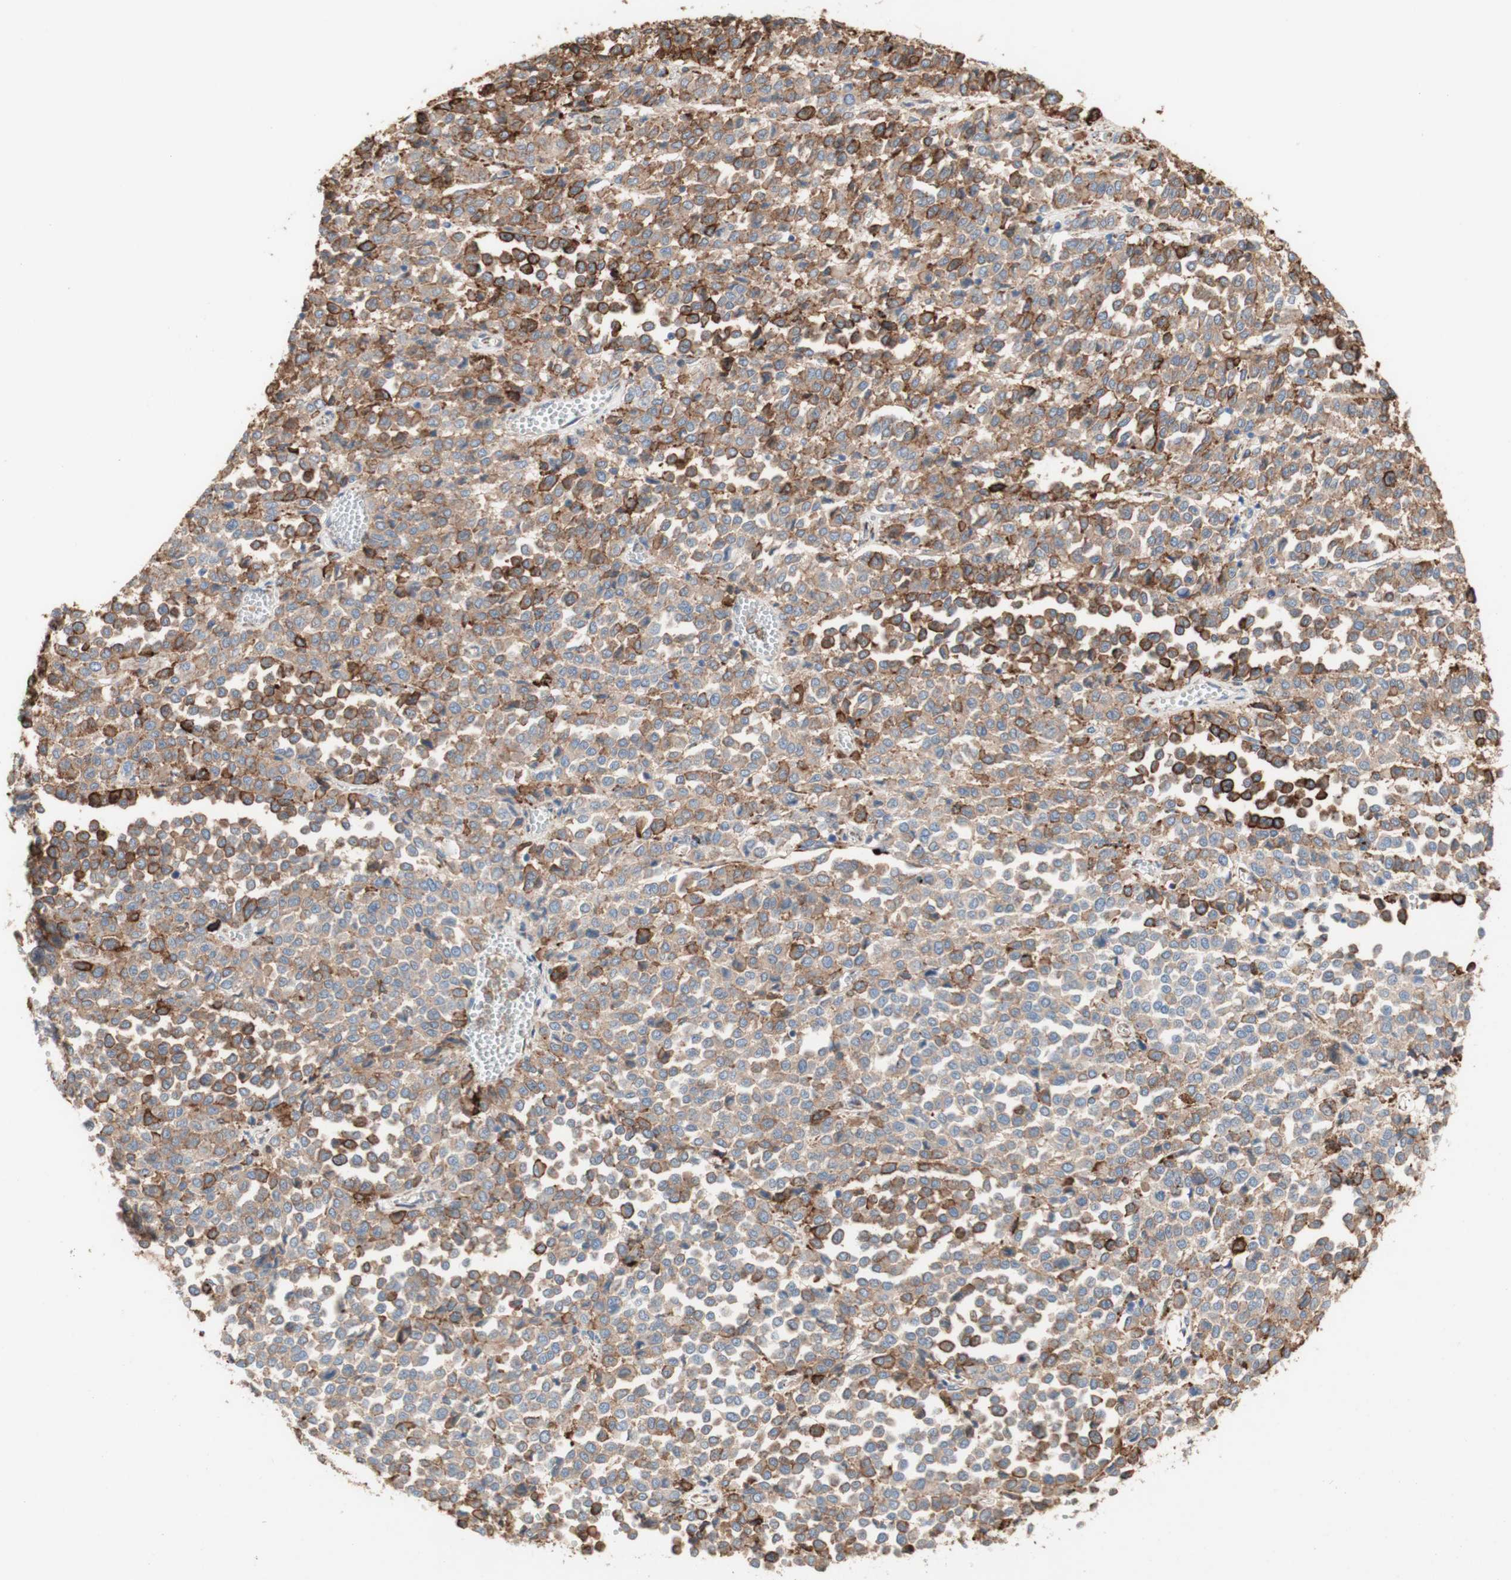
{"staining": {"intensity": "strong", "quantity": "25%-75%", "location": "cytoplasmic/membranous"}, "tissue": "melanoma", "cell_type": "Tumor cells", "image_type": "cancer", "snomed": [{"axis": "morphology", "description": "Malignant melanoma, Metastatic site"}, {"axis": "topography", "description": "Pancreas"}], "caption": "Melanoma stained with immunohistochemistry shows strong cytoplasmic/membranous positivity in approximately 25%-75% of tumor cells.", "gene": "URB2", "patient": {"sex": "female", "age": 30}}